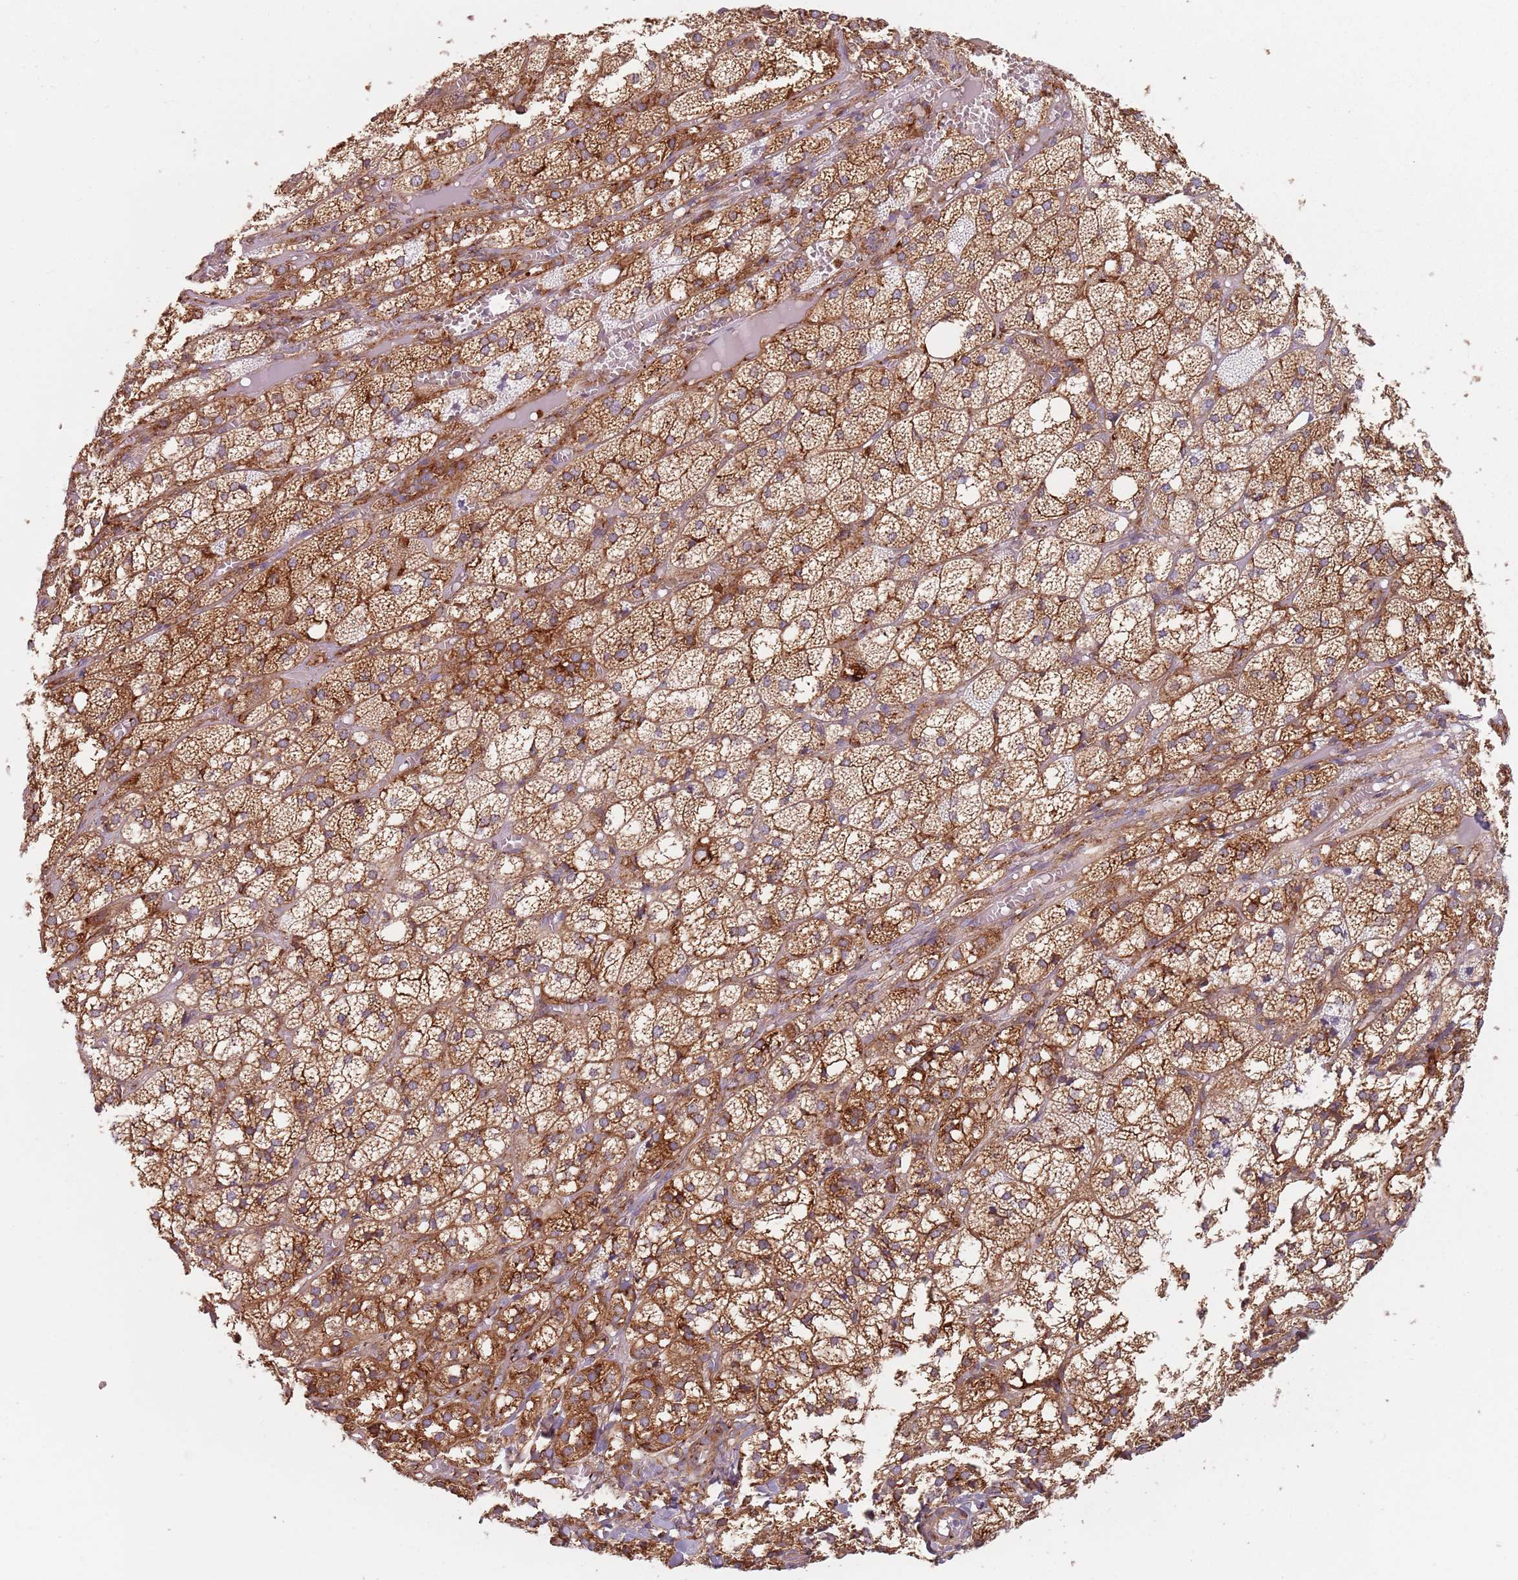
{"staining": {"intensity": "strong", "quantity": ">75%", "location": "cytoplasmic/membranous"}, "tissue": "adrenal gland", "cell_type": "Glandular cells", "image_type": "normal", "snomed": [{"axis": "morphology", "description": "Normal tissue, NOS"}, {"axis": "topography", "description": "Adrenal gland"}], "caption": "Adrenal gland stained with DAB (3,3'-diaminobenzidine) immunohistochemistry exhibits high levels of strong cytoplasmic/membranous positivity in about >75% of glandular cells.", "gene": "TPD52L2", "patient": {"sex": "female", "age": 61}}